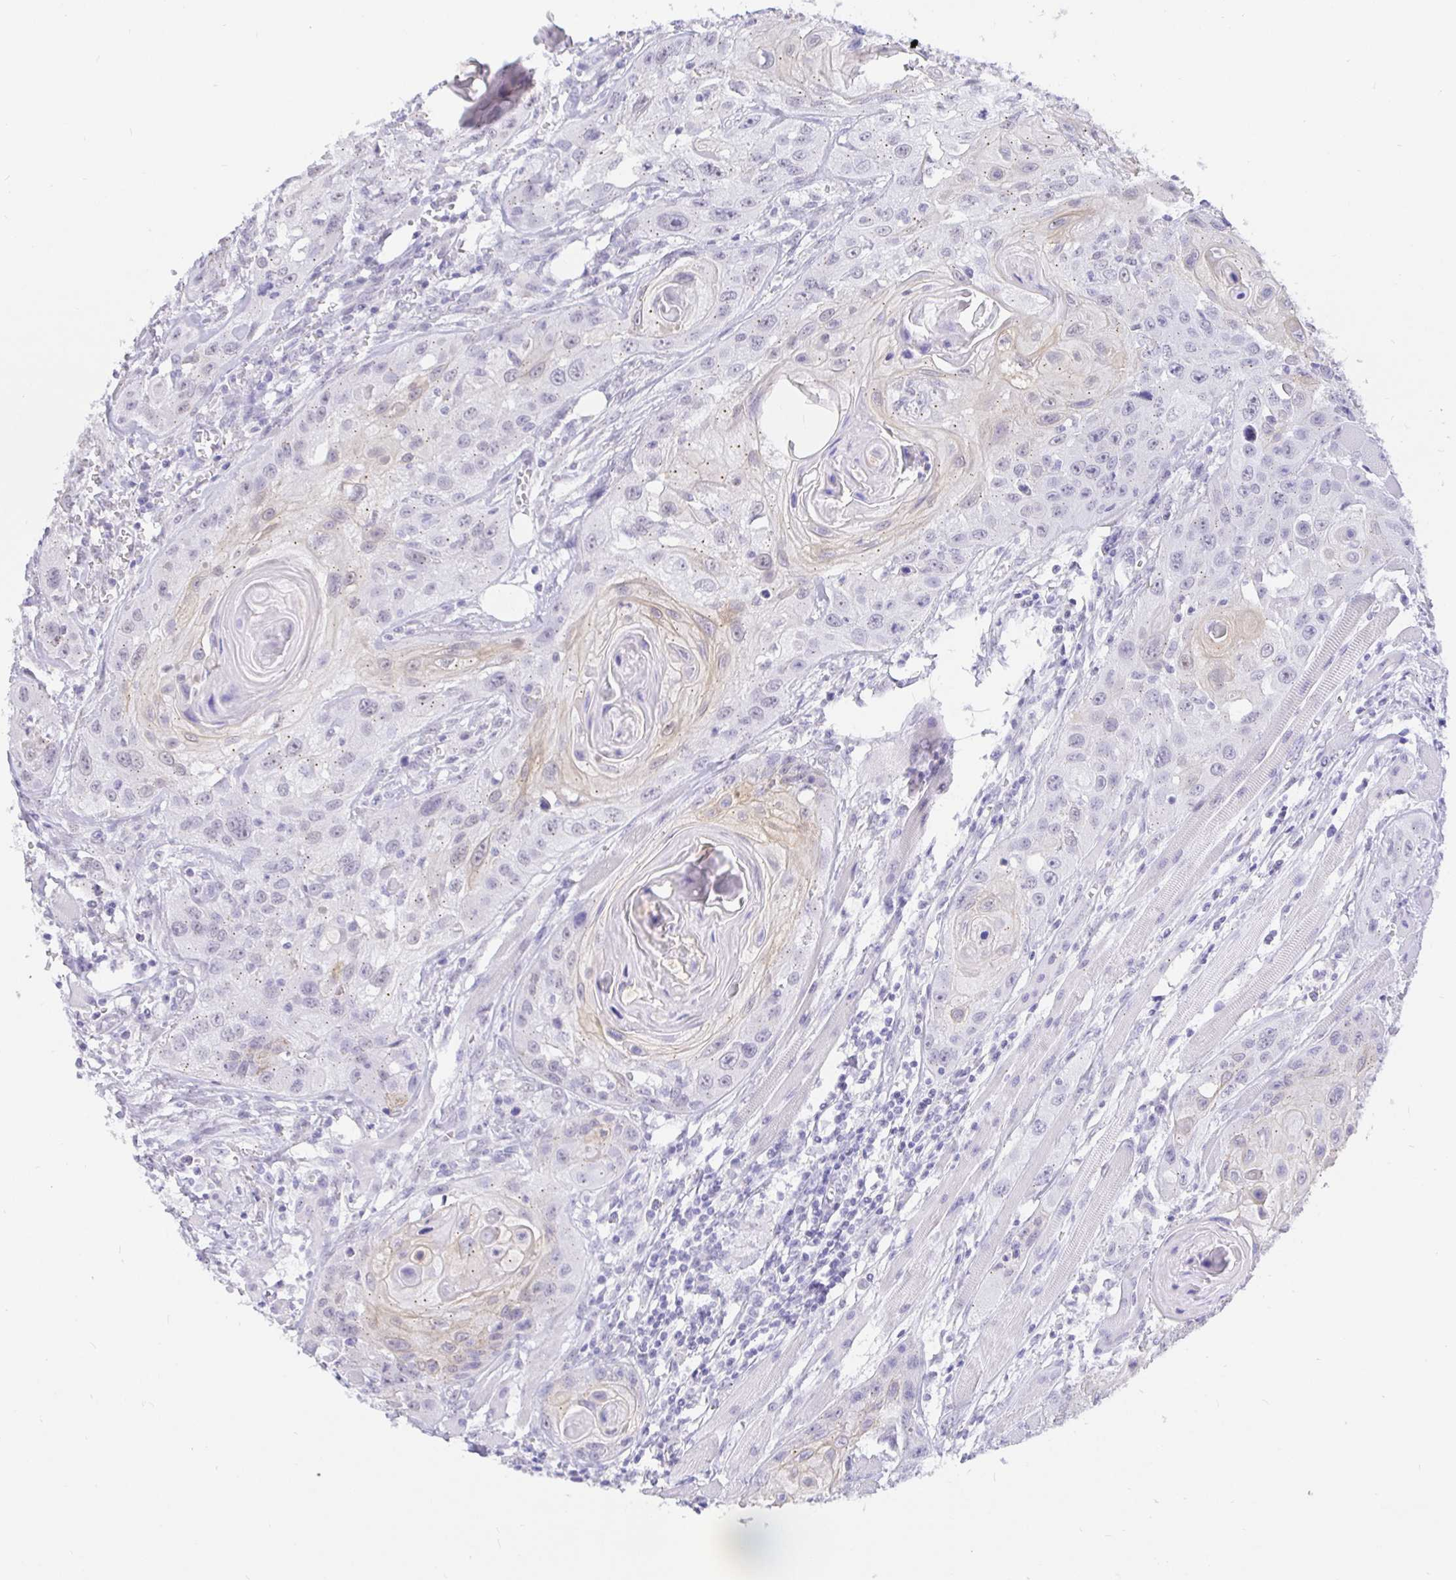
{"staining": {"intensity": "weak", "quantity": "<25%", "location": "cytoplasmic/membranous"}, "tissue": "head and neck cancer", "cell_type": "Tumor cells", "image_type": "cancer", "snomed": [{"axis": "morphology", "description": "Squamous cell carcinoma, NOS"}, {"axis": "topography", "description": "Oral tissue"}, {"axis": "topography", "description": "Head-Neck"}], "caption": "High power microscopy image of an IHC micrograph of head and neck cancer, revealing no significant staining in tumor cells. (DAB (3,3'-diaminobenzidine) IHC with hematoxylin counter stain).", "gene": "EZHIP", "patient": {"sex": "male", "age": 58}}